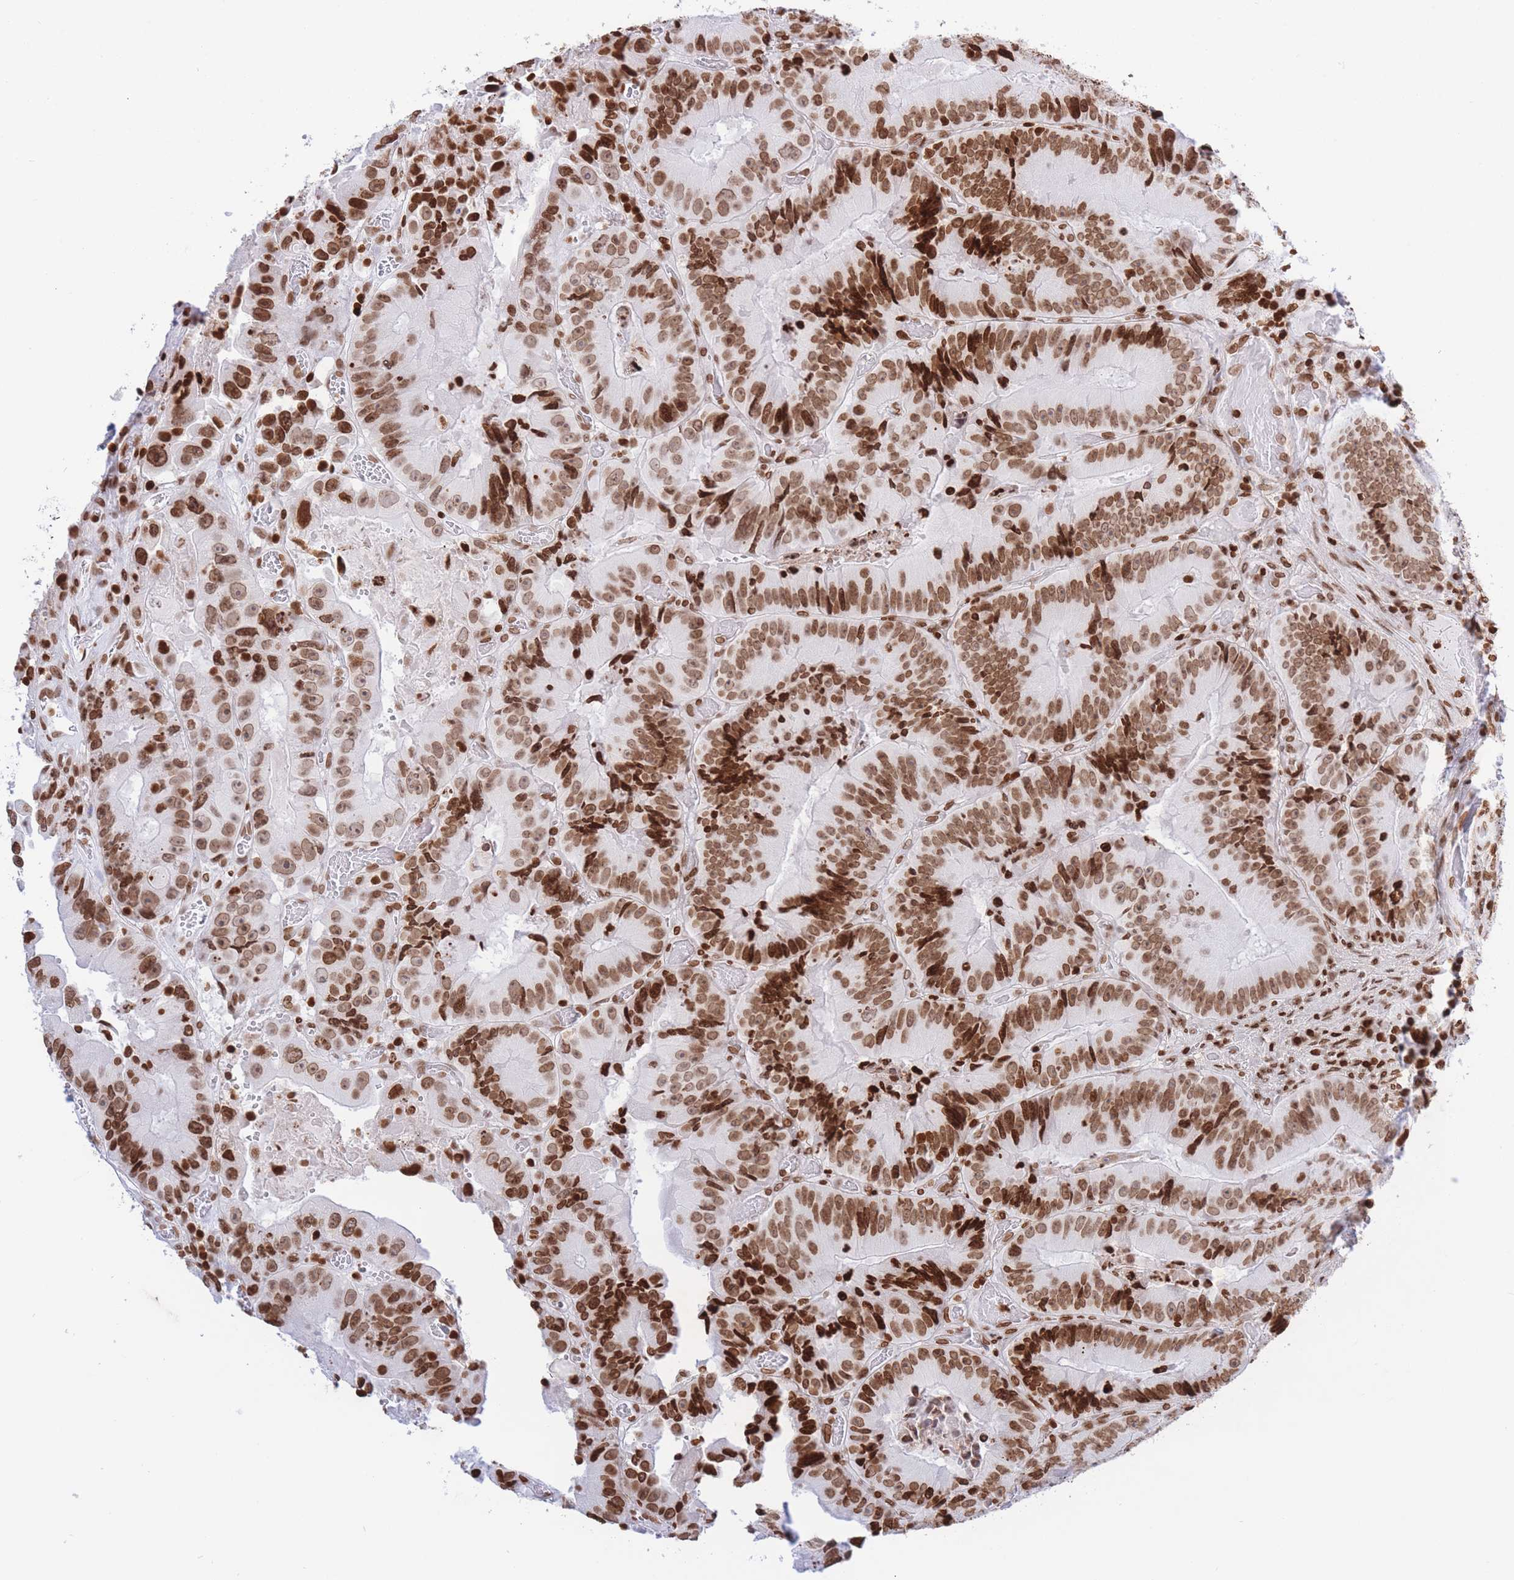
{"staining": {"intensity": "strong", "quantity": ">75%", "location": "nuclear"}, "tissue": "colorectal cancer", "cell_type": "Tumor cells", "image_type": "cancer", "snomed": [{"axis": "morphology", "description": "Adenocarcinoma, NOS"}, {"axis": "topography", "description": "Colon"}], "caption": "Colorectal cancer was stained to show a protein in brown. There is high levels of strong nuclear expression in approximately >75% of tumor cells. (Brightfield microscopy of DAB IHC at high magnification).", "gene": "H2BC11", "patient": {"sex": "female", "age": 86}}